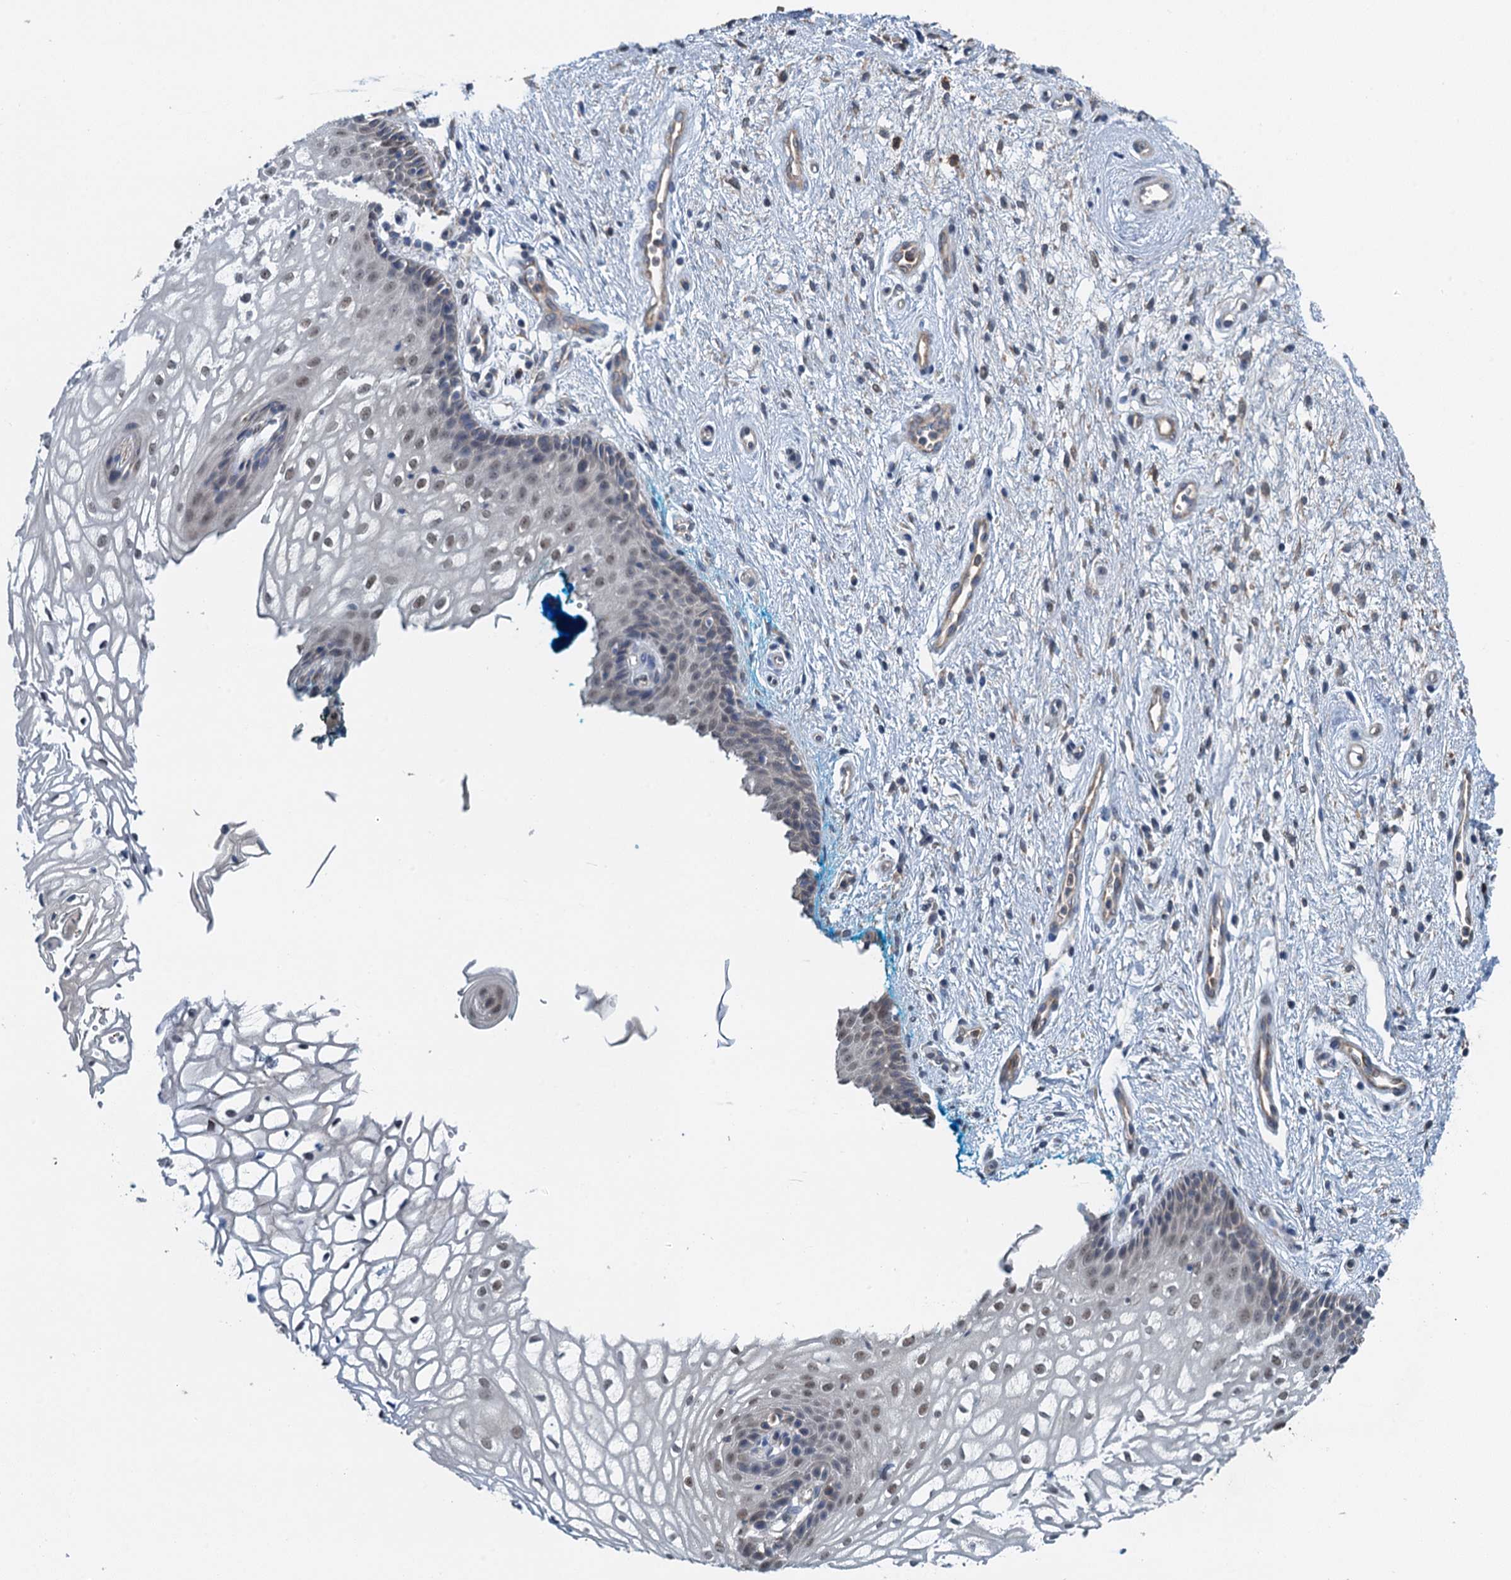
{"staining": {"intensity": "moderate", "quantity": "25%-75%", "location": "nuclear"}, "tissue": "vagina", "cell_type": "Squamous epithelial cells", "image_type": "normal", "snomed": [{"axis": "morphology", "description": "Normal tissue, NOS"}, {"axis": "topography", "description": "Vagina"}], "caption": "Brown immunohistochemical staining in normal human vagina reveals moderate nuclear positivity in about 25%-75% of squamous epithelial cells.", "gene": "ZNF606", "patient": {"sex": "female", "age": 34}}